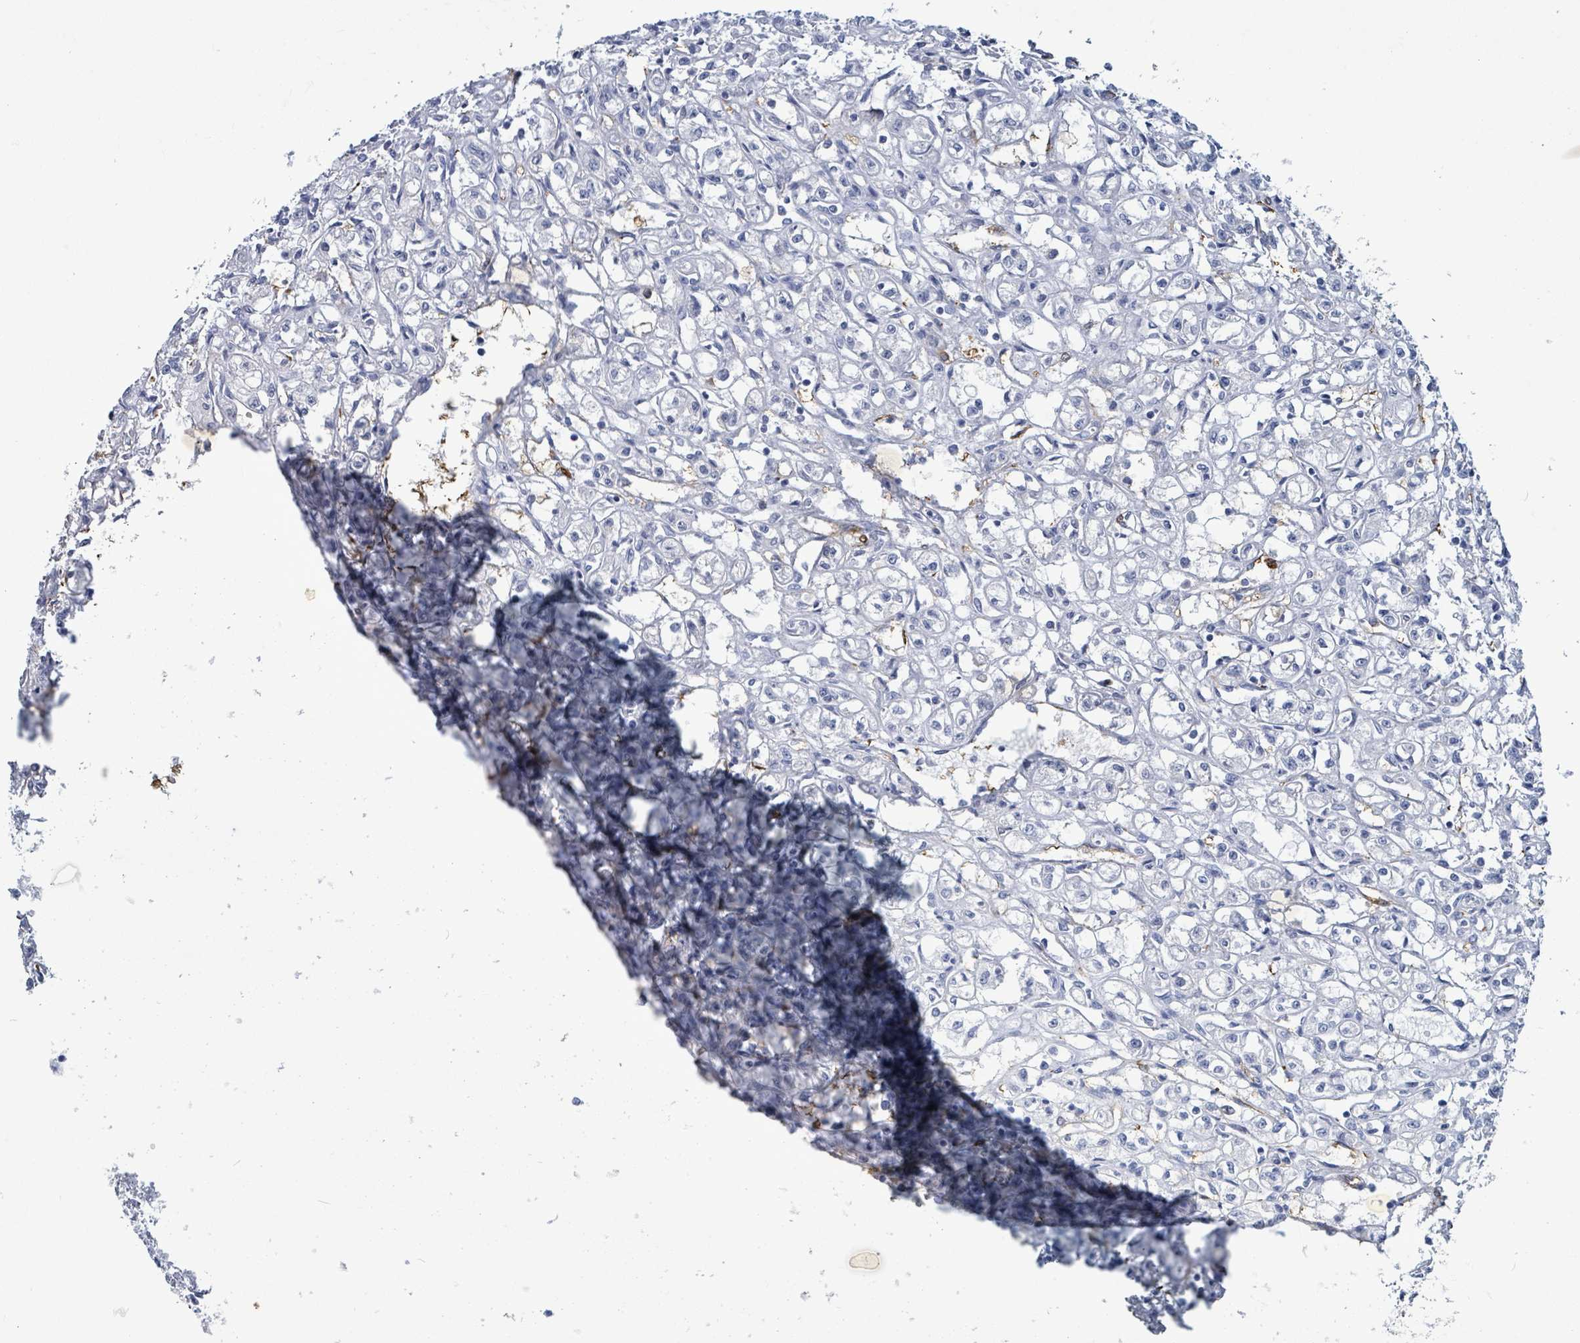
{"staining": {"intensity": "negative", "quantity": "none", "location": "none"}, "tissue": "renal cancer", "cell_type": "Tumor cells", "image_type": "cancer", "snomed": [{"axis": "morphology", "description": "Adenocarcinoma, NOS"}, {"axis": "topography", "description": "Kidney"}], "caption": "Immunohistochemistry (IHC) of human renal adenocarcinoma displays no expression in tumor cells. (Immunohistochemistry (IHC), brightfield microscopy, high magnification).", "gene": "PRKRIP1", "patient": {"sex": "male", "age": 56}}